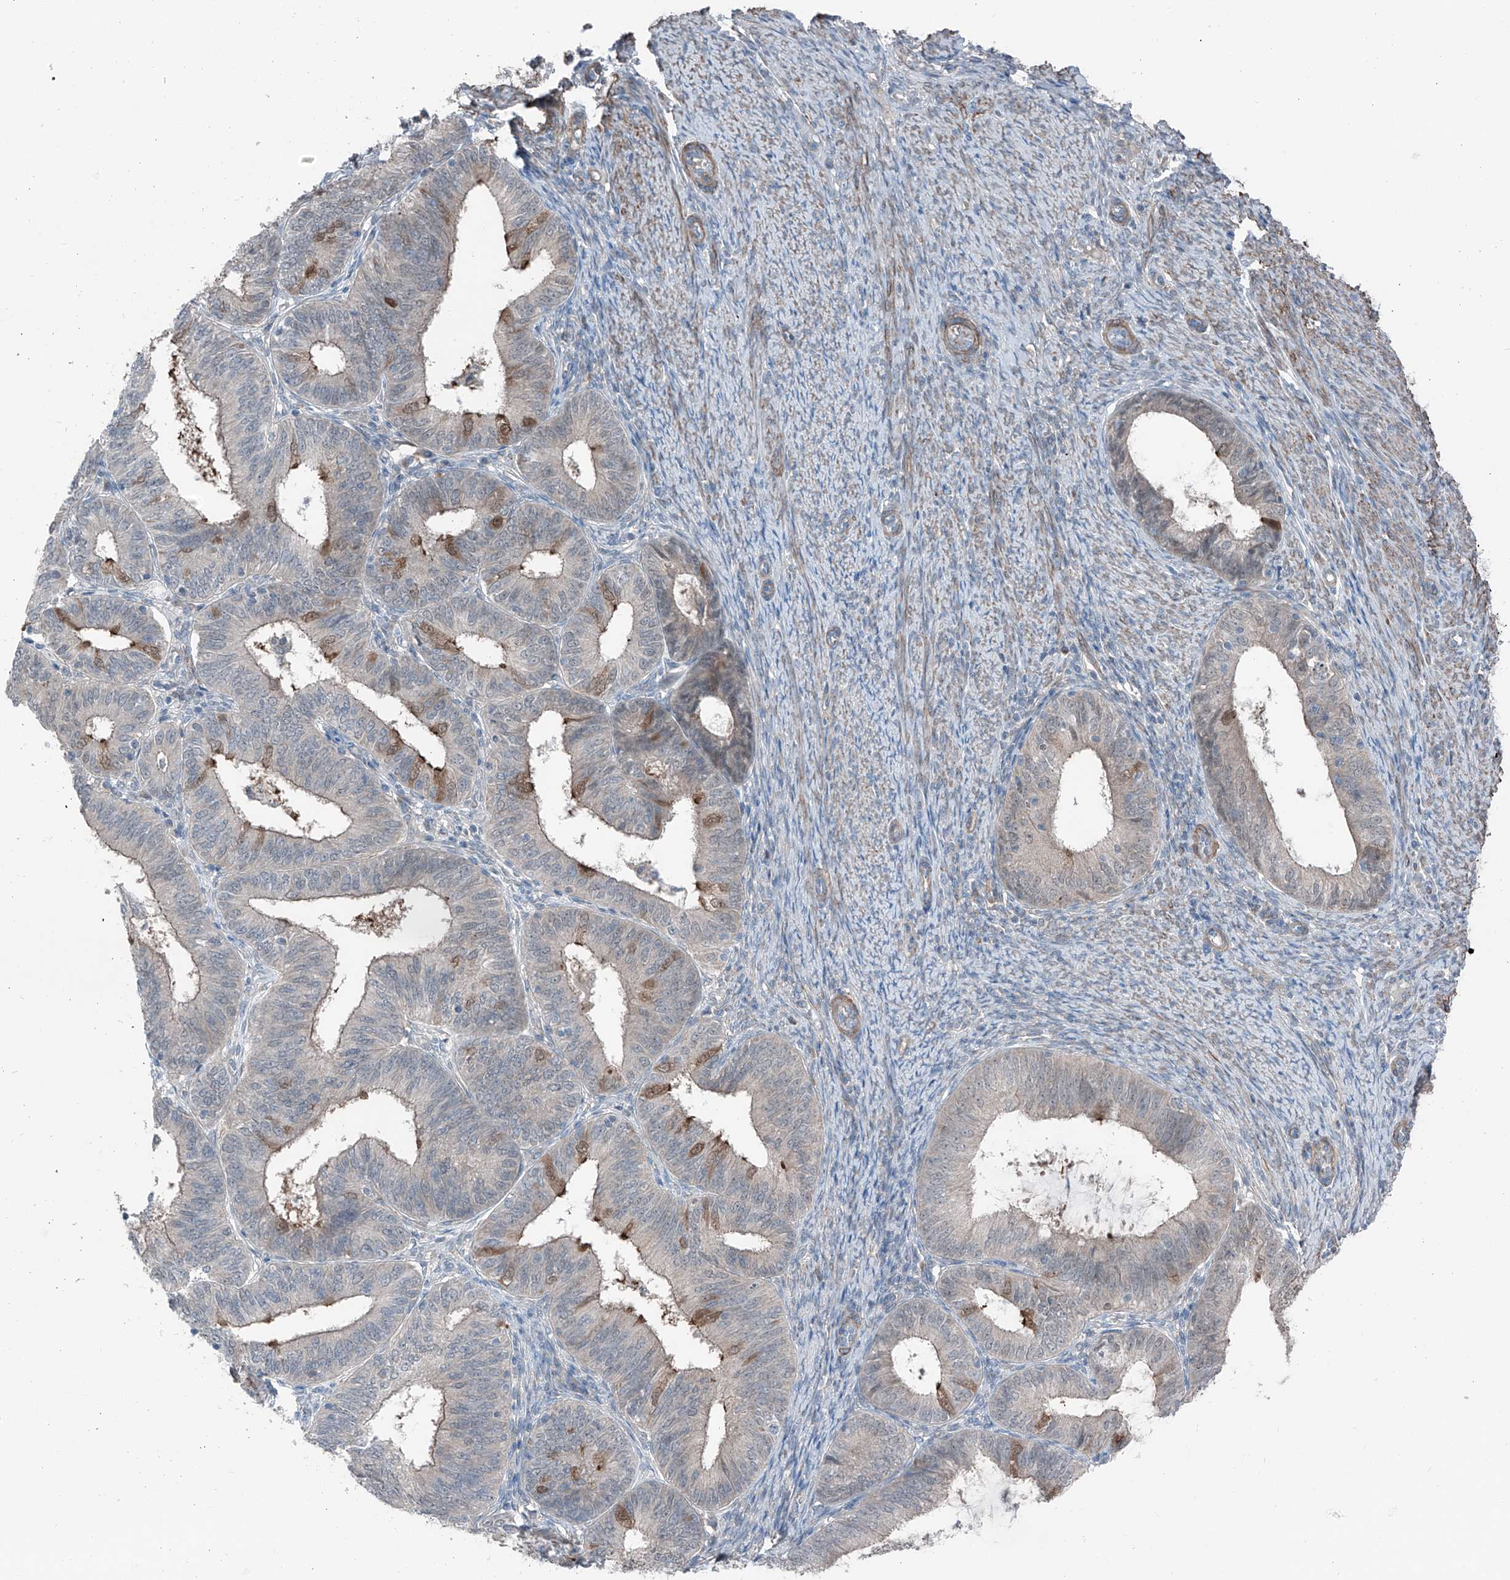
{"staining": {"intensity": "moderate", "quantity": "<25%", "location": "cytoplasmic/membranous,nuclear"}, "tissue": "endometrial cancer", "cell_type": "Tumor cells", "image_type": "cancer", "snomed": [{"axis": "morphology", "description": "Adenocarcinoma, NOS"}, {"axis": "topography", "description": "Endometrium"}], "caption": "An image showing moderate cytoplasmic/membranous and nuclear staining in about <25% of tumor cells in adenocarcinoma (endometrial), as visualized by brown immunohistochemical staining.", "gene": "HSPB11", "patient": {"sex": "female", "age": 51}}